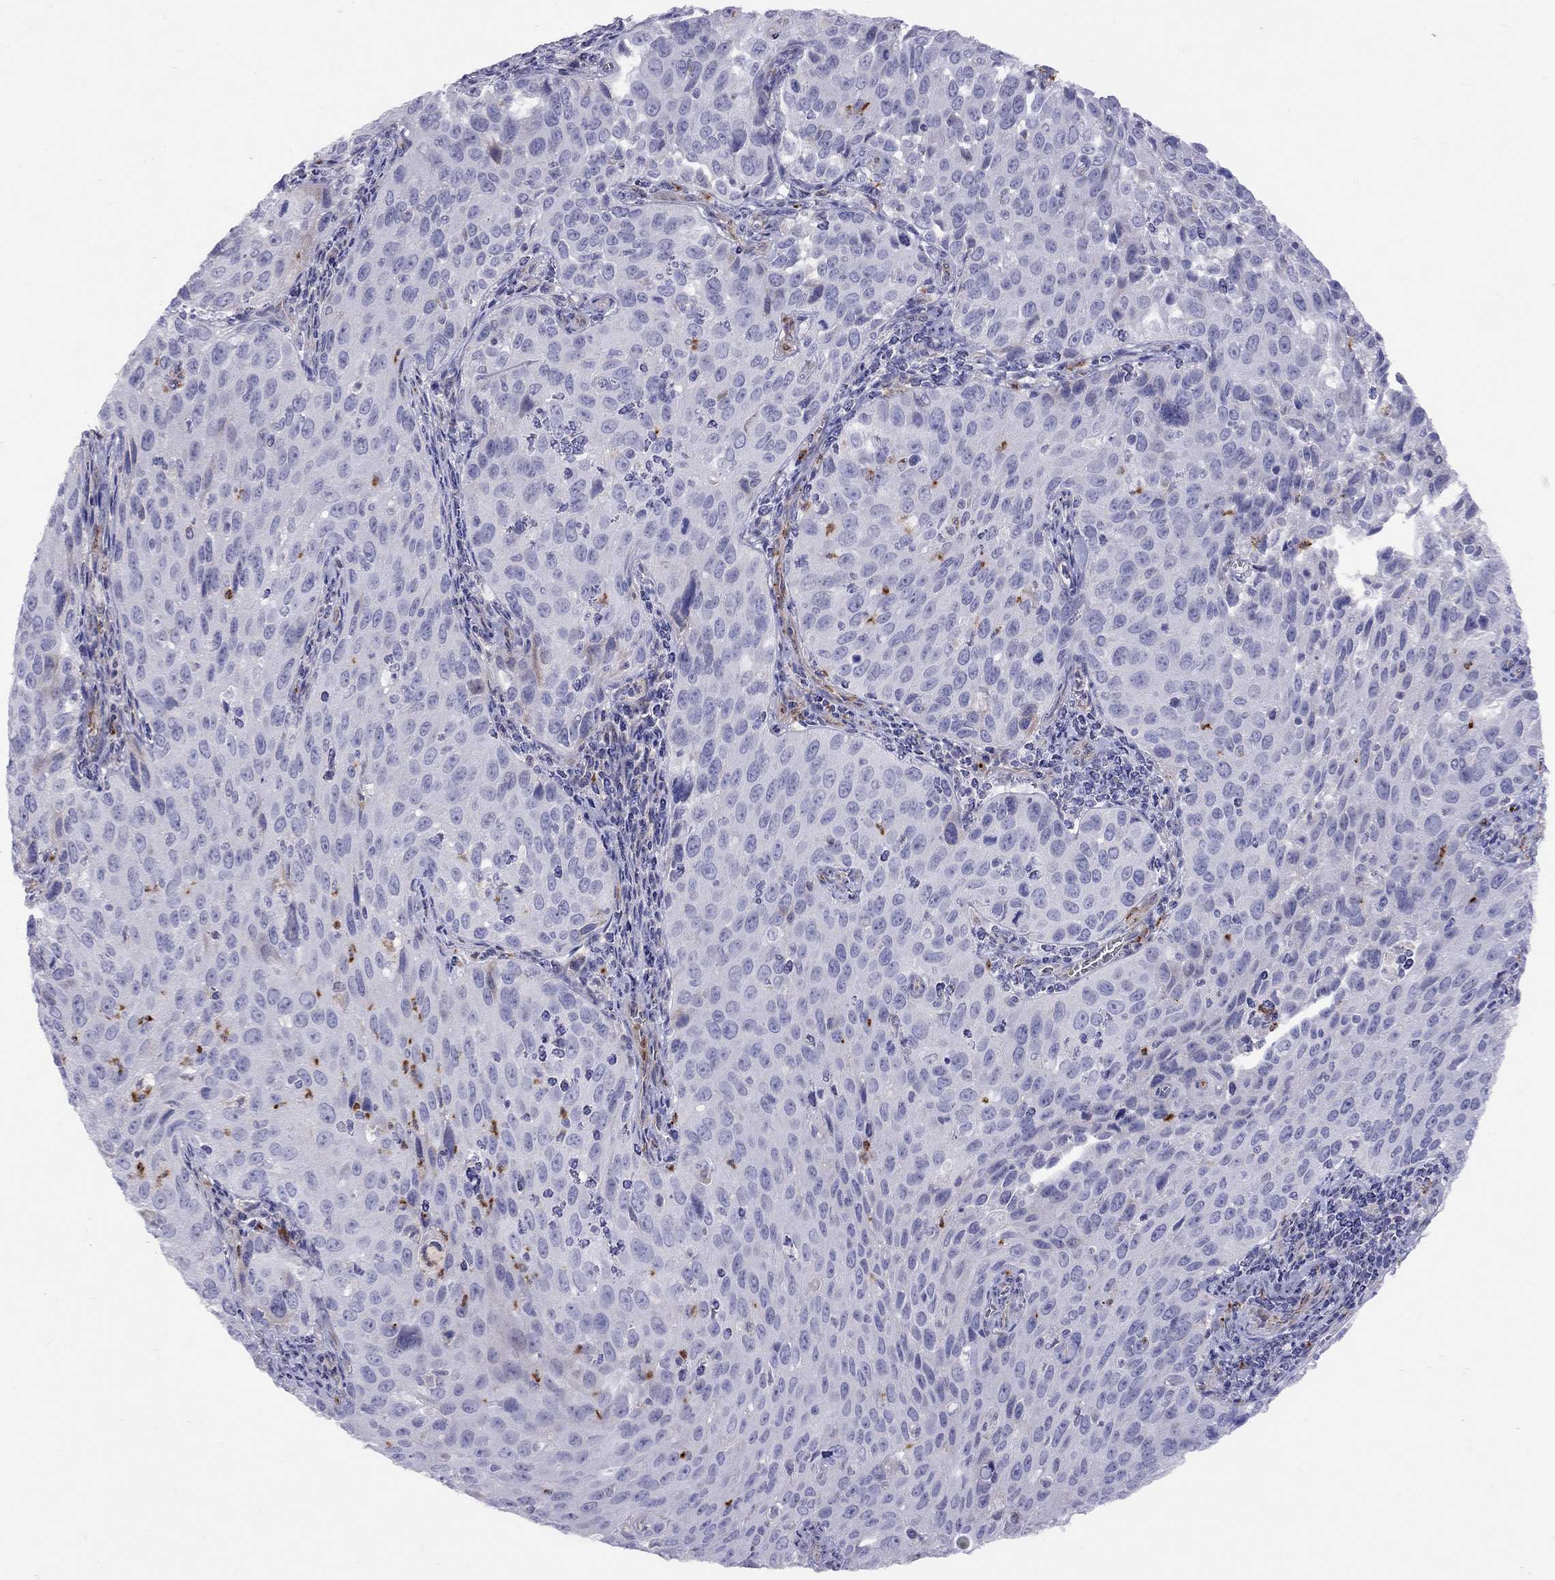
{"staining": {"intensity": "negative", "quantity": "none", "location": "none"}, "tissue": "cervical cancer", "cell_type": "Tumor cells", "image_type": "cancer", "snomed": [{"axis": "morphology", "description": "Squamous cell carcinoma, NOS"}, {"axis": "topography", "description": "Cervix"}], "caption": "Tumor cells are negative for brown protein staining in cervical cancer. Nuclei are stained in blue.", "gene": "SPINT4", "patient": {"sex": "female", "age": 26}}